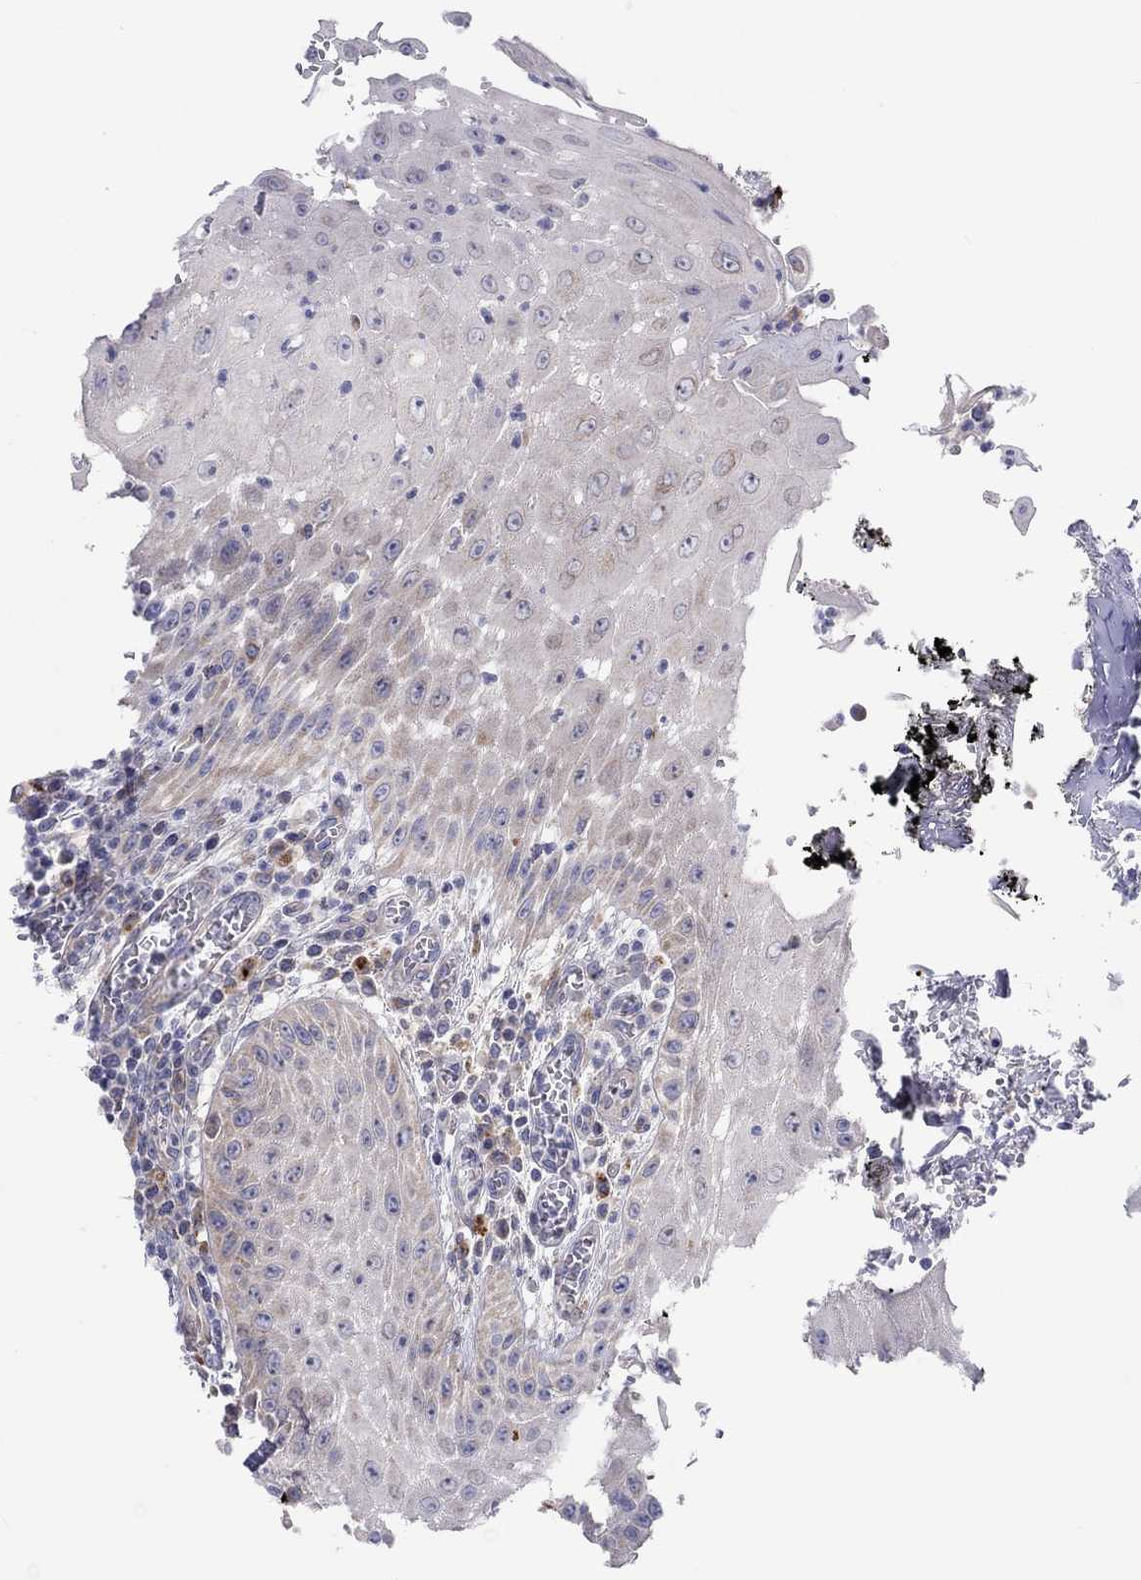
{"staining": {"intensity": "weak", "quantity": "<25%", "location": "cytoplasmic/membranous"}, "tissue": "head and neck cancer", "cell_type": "Tumor cells", "image_type": "cancer", "snomed": [{"axis": "morphology", "description": "Squamous cell carcinoma, NOS"}, {"axis": "topography", "description": "Oral tissue"}, {"axis": "topography", "description": "Head-Neck"}], "caption": "DAB immunohistochemical staining of head and neck cancer displays no significant staining in tumor cells.", "gene": "BCO2", "patient": {"sex": "male", "age": 58}}